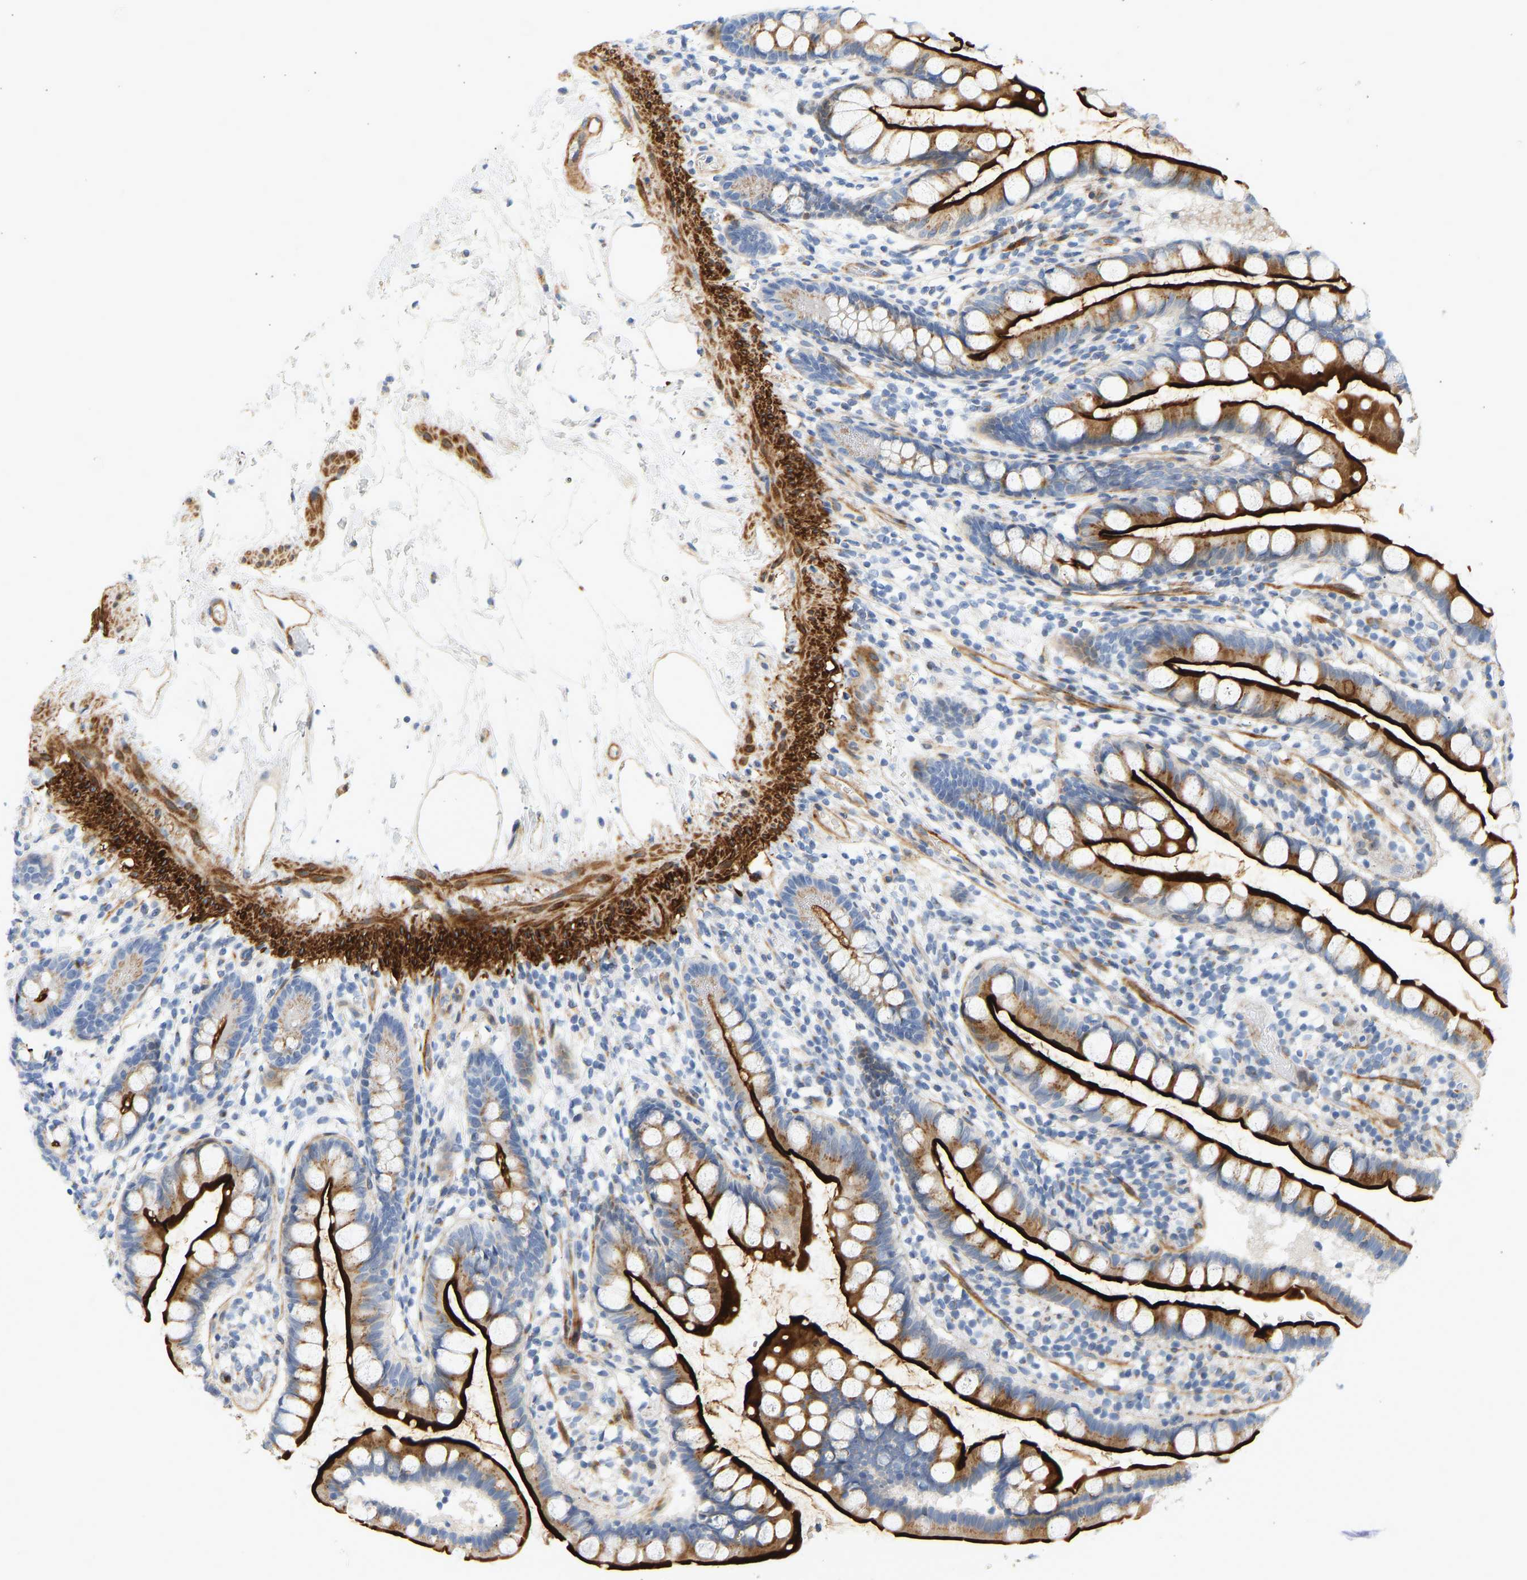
{"staining": {"intensity": "strong", "quantity": ">75%", "location": "cytoplasmic/membranous"}, "tissue": "small intestine", "cell_type": "Glandular cells", "image_type": "normal", "snomed": [{"axis": "morphology", "description": "Normal tissue, NOS"}, {"axis": "topography", "description": "Small intestine"}], "caption": "Protein staining by immunohistochemistry demonstrates strong cytoplasmic/membranous positivity in about >75% of glandular cells in benign small intestine.", "gene": "SLC30A7", "patient": {"sex": "female", "age": 84}}